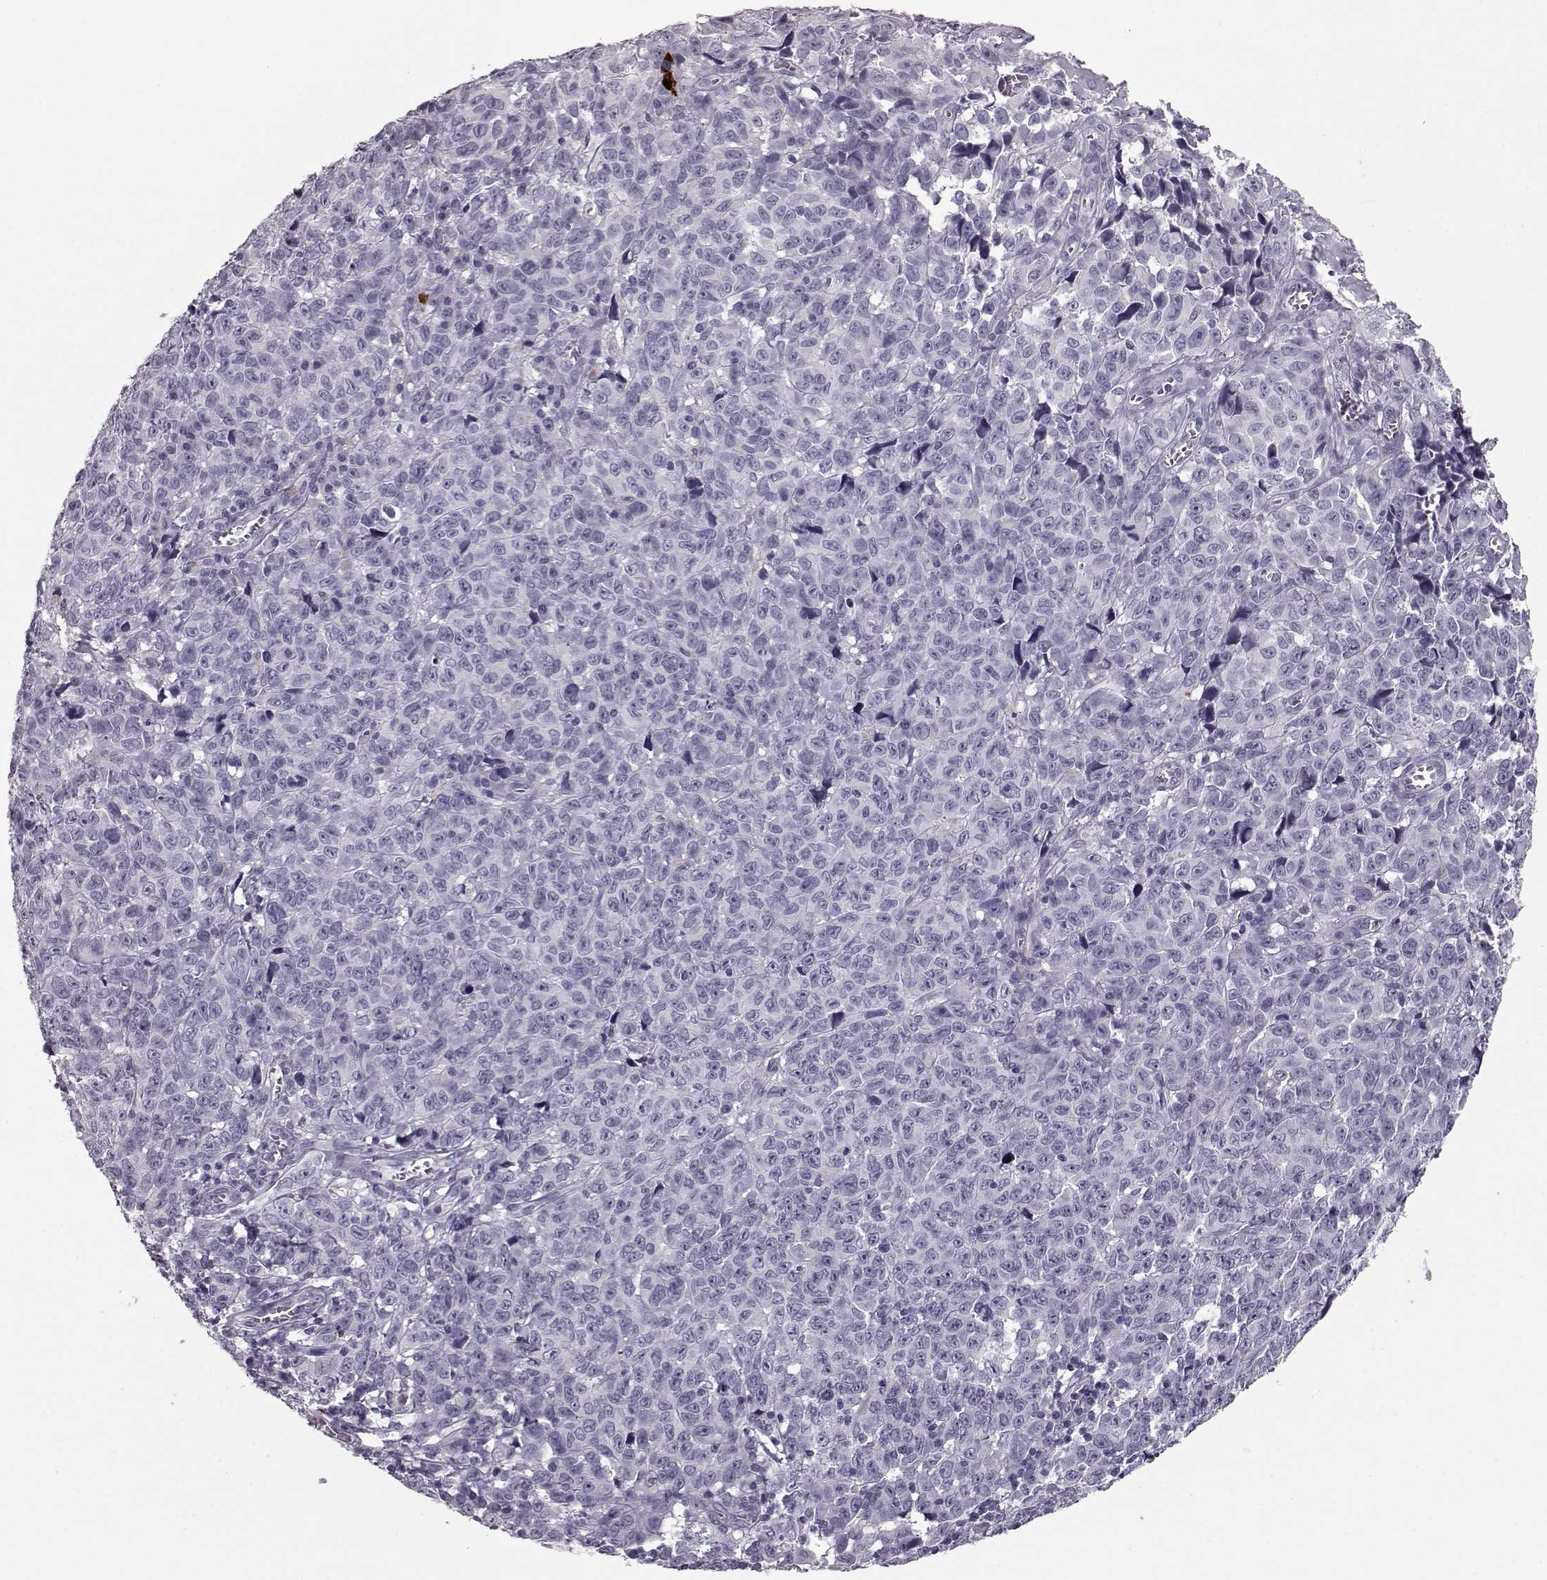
{"staining": {"intensity": "negative", "quantity": "none", "location": "none"}, "tissue": "melanoma", "cell_type": "Tumor cells", "image_type": "cancer", "snomed": [{"axis": "morphology", "description": "Malignant melanoma, NOS"}, {"axis": "topography", "description": "Vulva, labia, clitoris and Bartholin´s gland, NO"}], "caption": "An immunohistochemistry (IHC) histopathology image of melanoma is shown. There is no staining in tumor cells of melanoma.", "gene": "CCL19", "patient": {"sex": "female", "age": 75}}